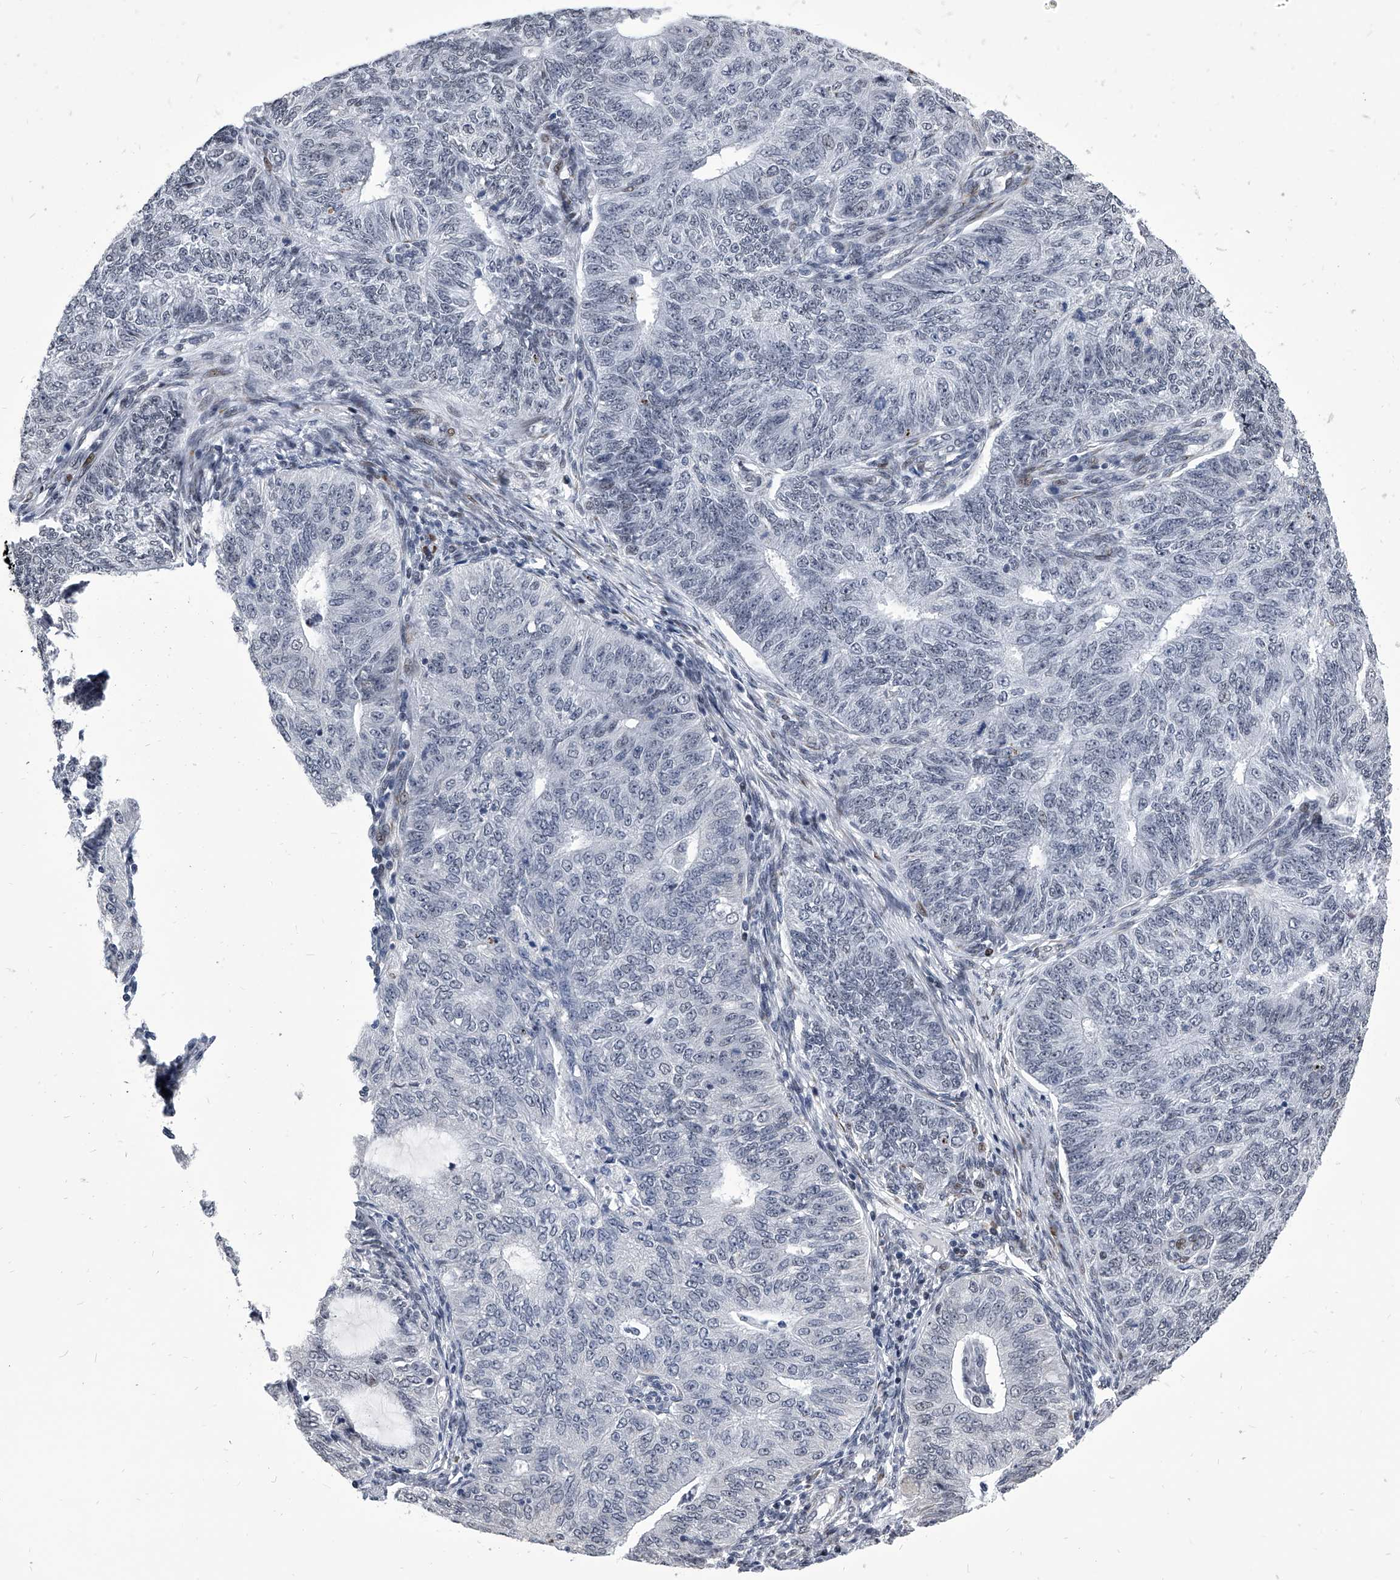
{"staining": {"intensity": "weak", "quantity": "<25%", "location": "nuclear"}, "tissue": "endometrial cancer", "cell_type": "Tumor cells", "image_type": "cancer", "snomed": [{"axis": "morphology", "description": "Adenocarcinoma, NOS"}, {"axis": "topography", "description": "Endometrium"}], "caption": "The histopathology image displays no staining of tumor cells in endometrial cancer.", "gene": "CMTR1", "patient": {"sex": "female", "age": 32}}